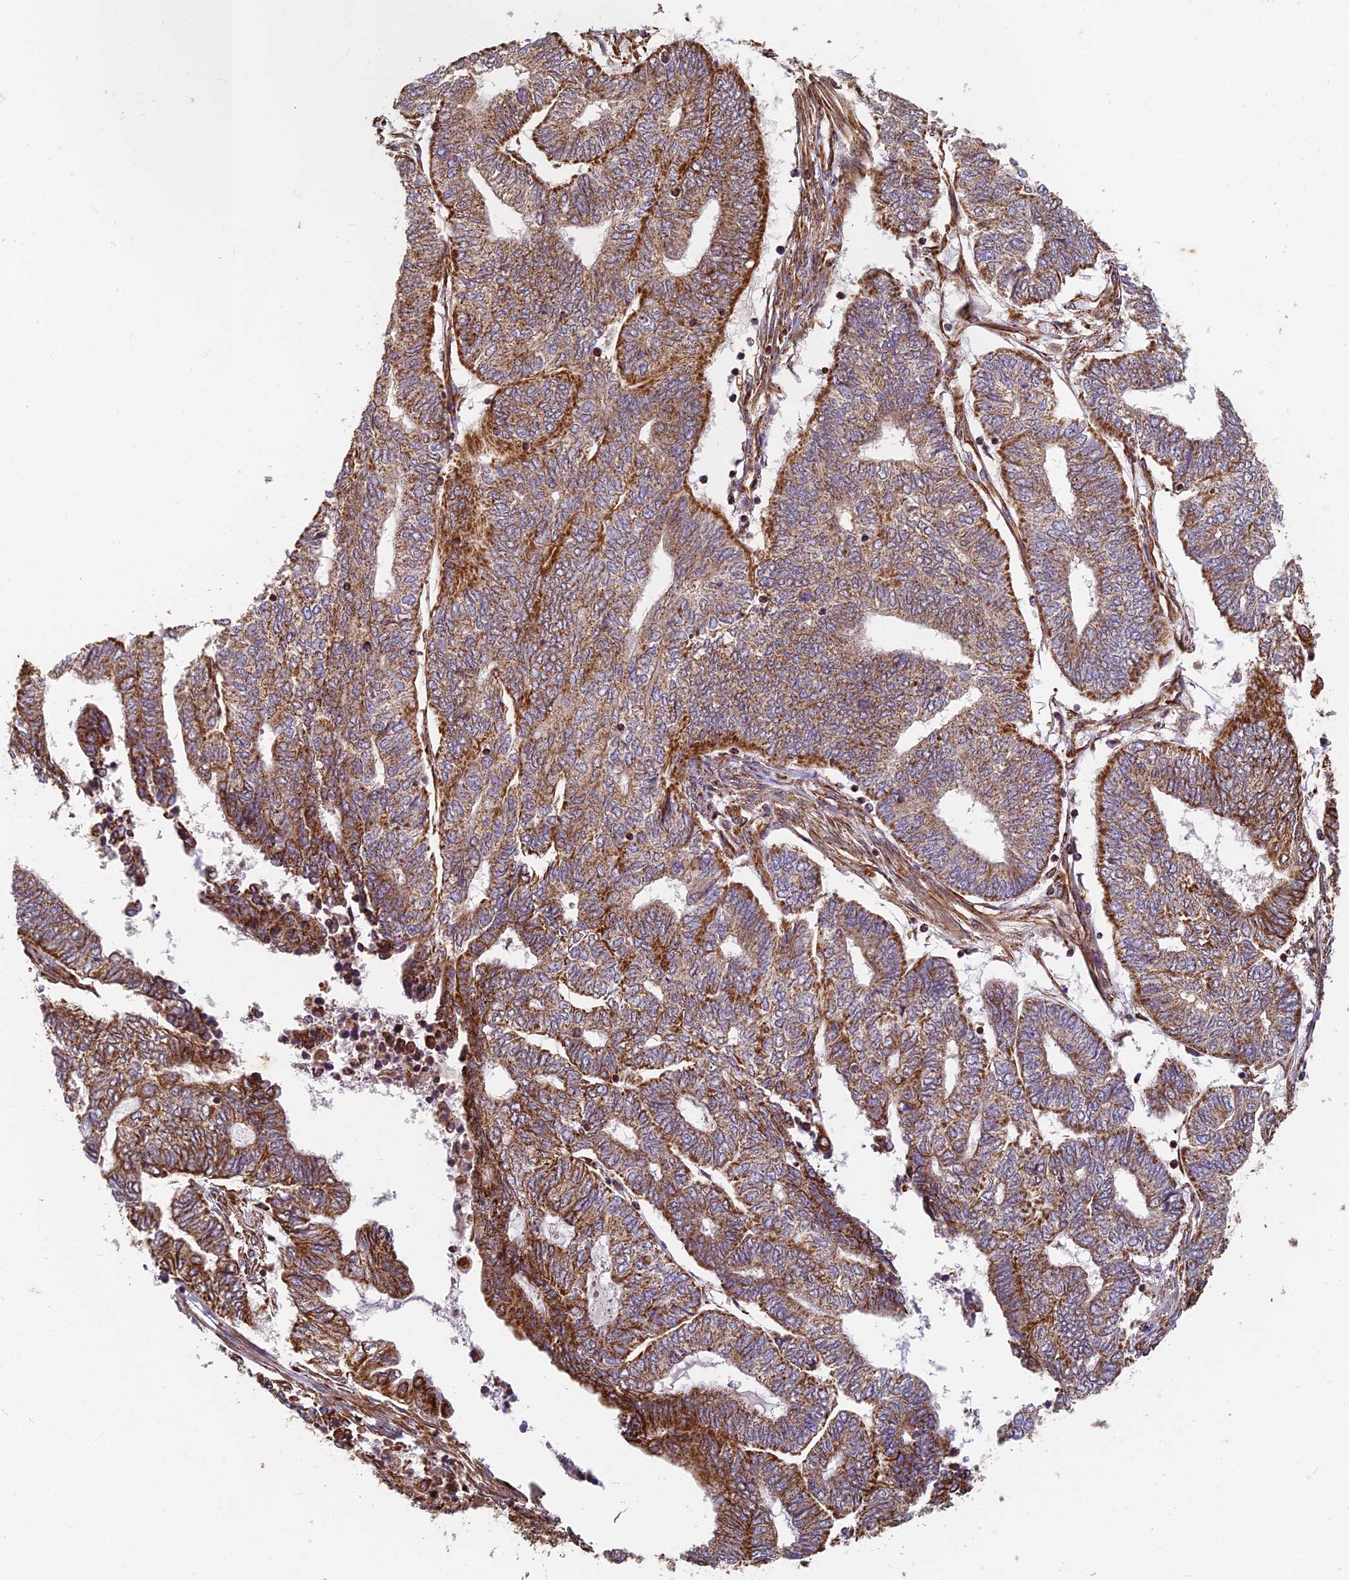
{"staining": {"intensity": "moderate", "quantity": ">75%", "location": "cytoplasmic/membranous"}, "tissue": "endometrial cancer", "cell_type": "Tumor cells", "image_type": "cancer", "snomed": [{"axis": "morphology", "description": "Adenocarcinoma, NOS"}, {"axis": "topography", "description": "Uterus"}, {"axis": "topography", "description": "Endometrium"}], "caption": "Human adenocarcinoma (endometrial) stained with a brown dye displays moderate cytoplasmic/membranous positive positivity in approximately >75% of tumor cells.", "gene": "DSTYK", "patient": {"sex": "female", "age": 70}}